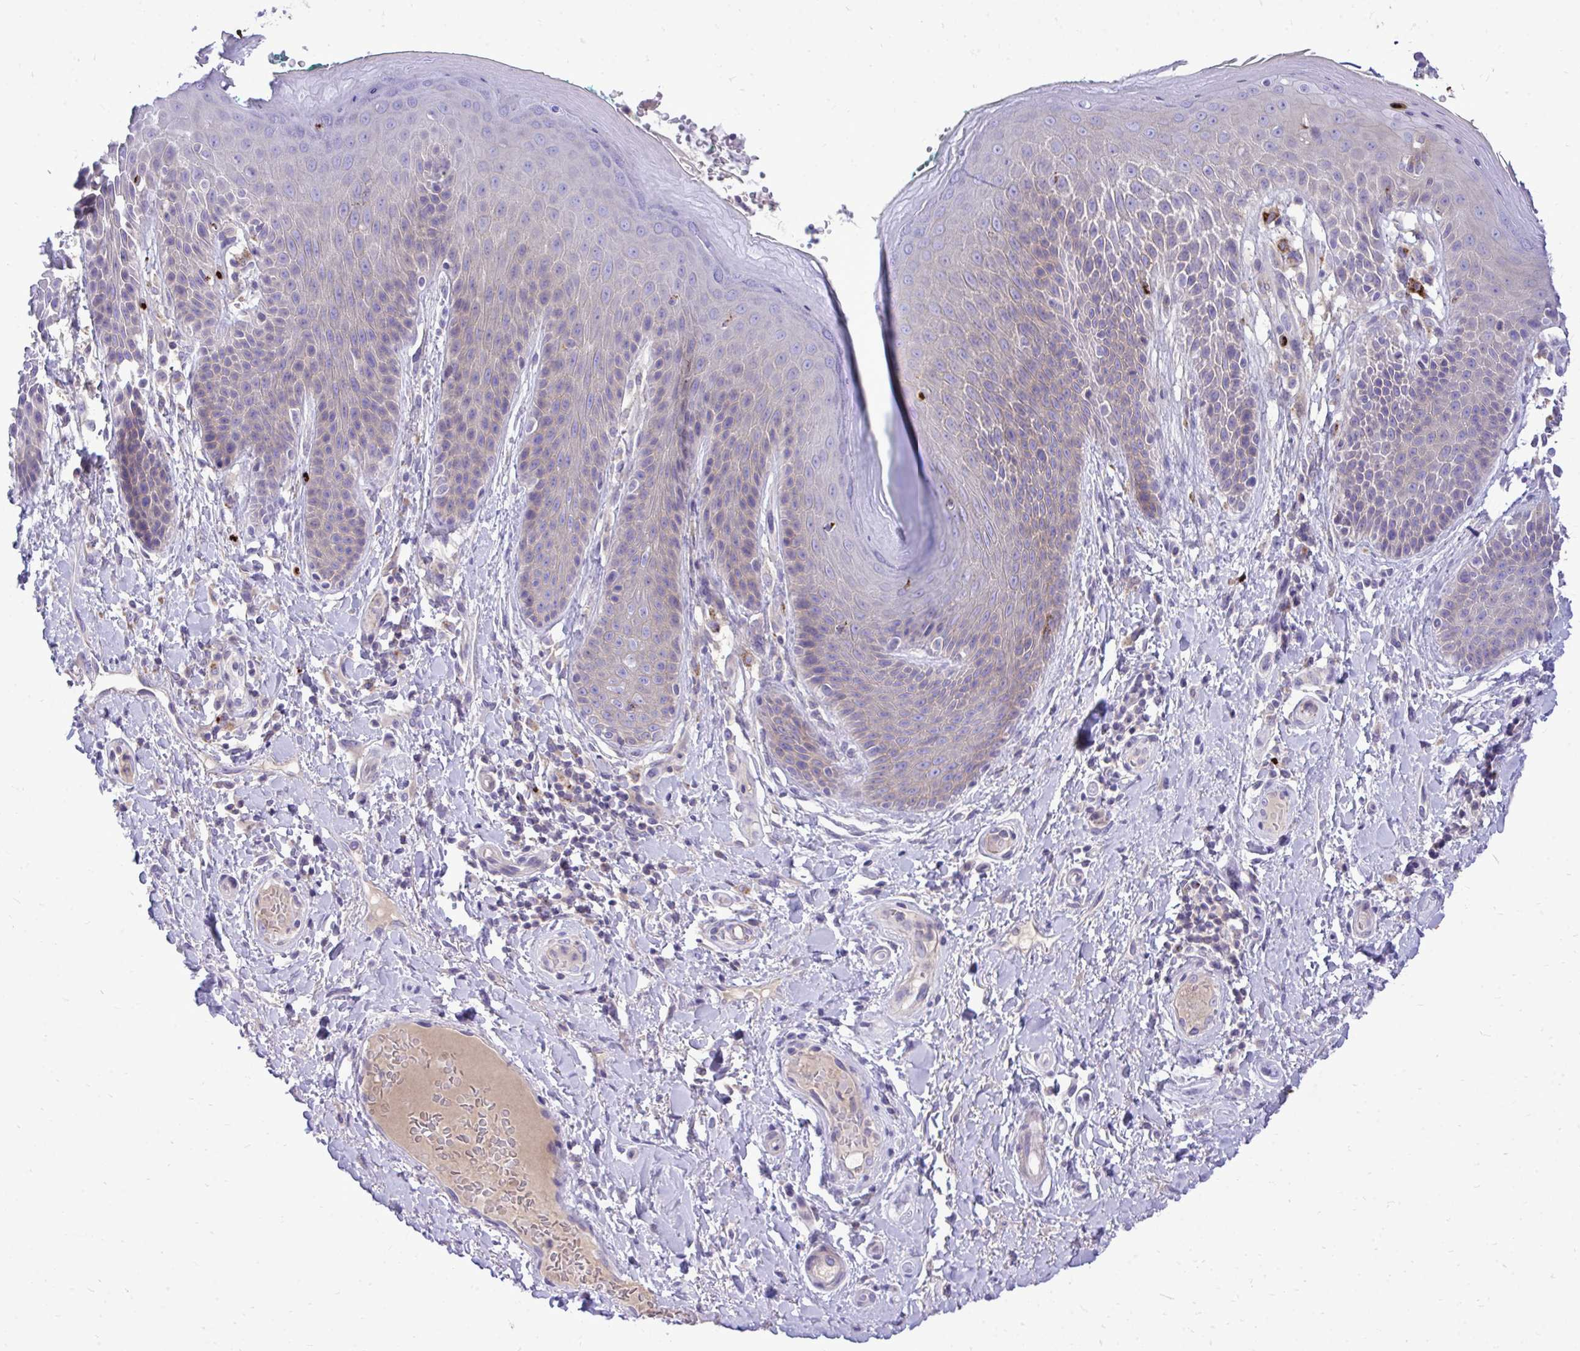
{"staining": {"intensity": "weak", "quantity": "<25%", "location": "cytoplasmic/membranous"}, "tissue": "skin", "cell_type": "Epidermal cells", "image_type": "normal", "snomed": [{"axis": "morphology", "description": "Normal tissue, NOS"}, {"axis": "topography", "description": "Anal"}, {"axis": "topography", "description": "Peripheral nerve tissue"}], "caption": "This photomicrograph is of normal skin stained with IHC to label a protein in brown with the nuclei are counter-stained blue. There is no expression in epidermal cells. (Stains: DAB IHC with hematoxylin counter stain, Microscopy: brightfield microscopy at high magnification).", "gene": "TP53I11", "patient": {"sex": "male", "age": 51}}